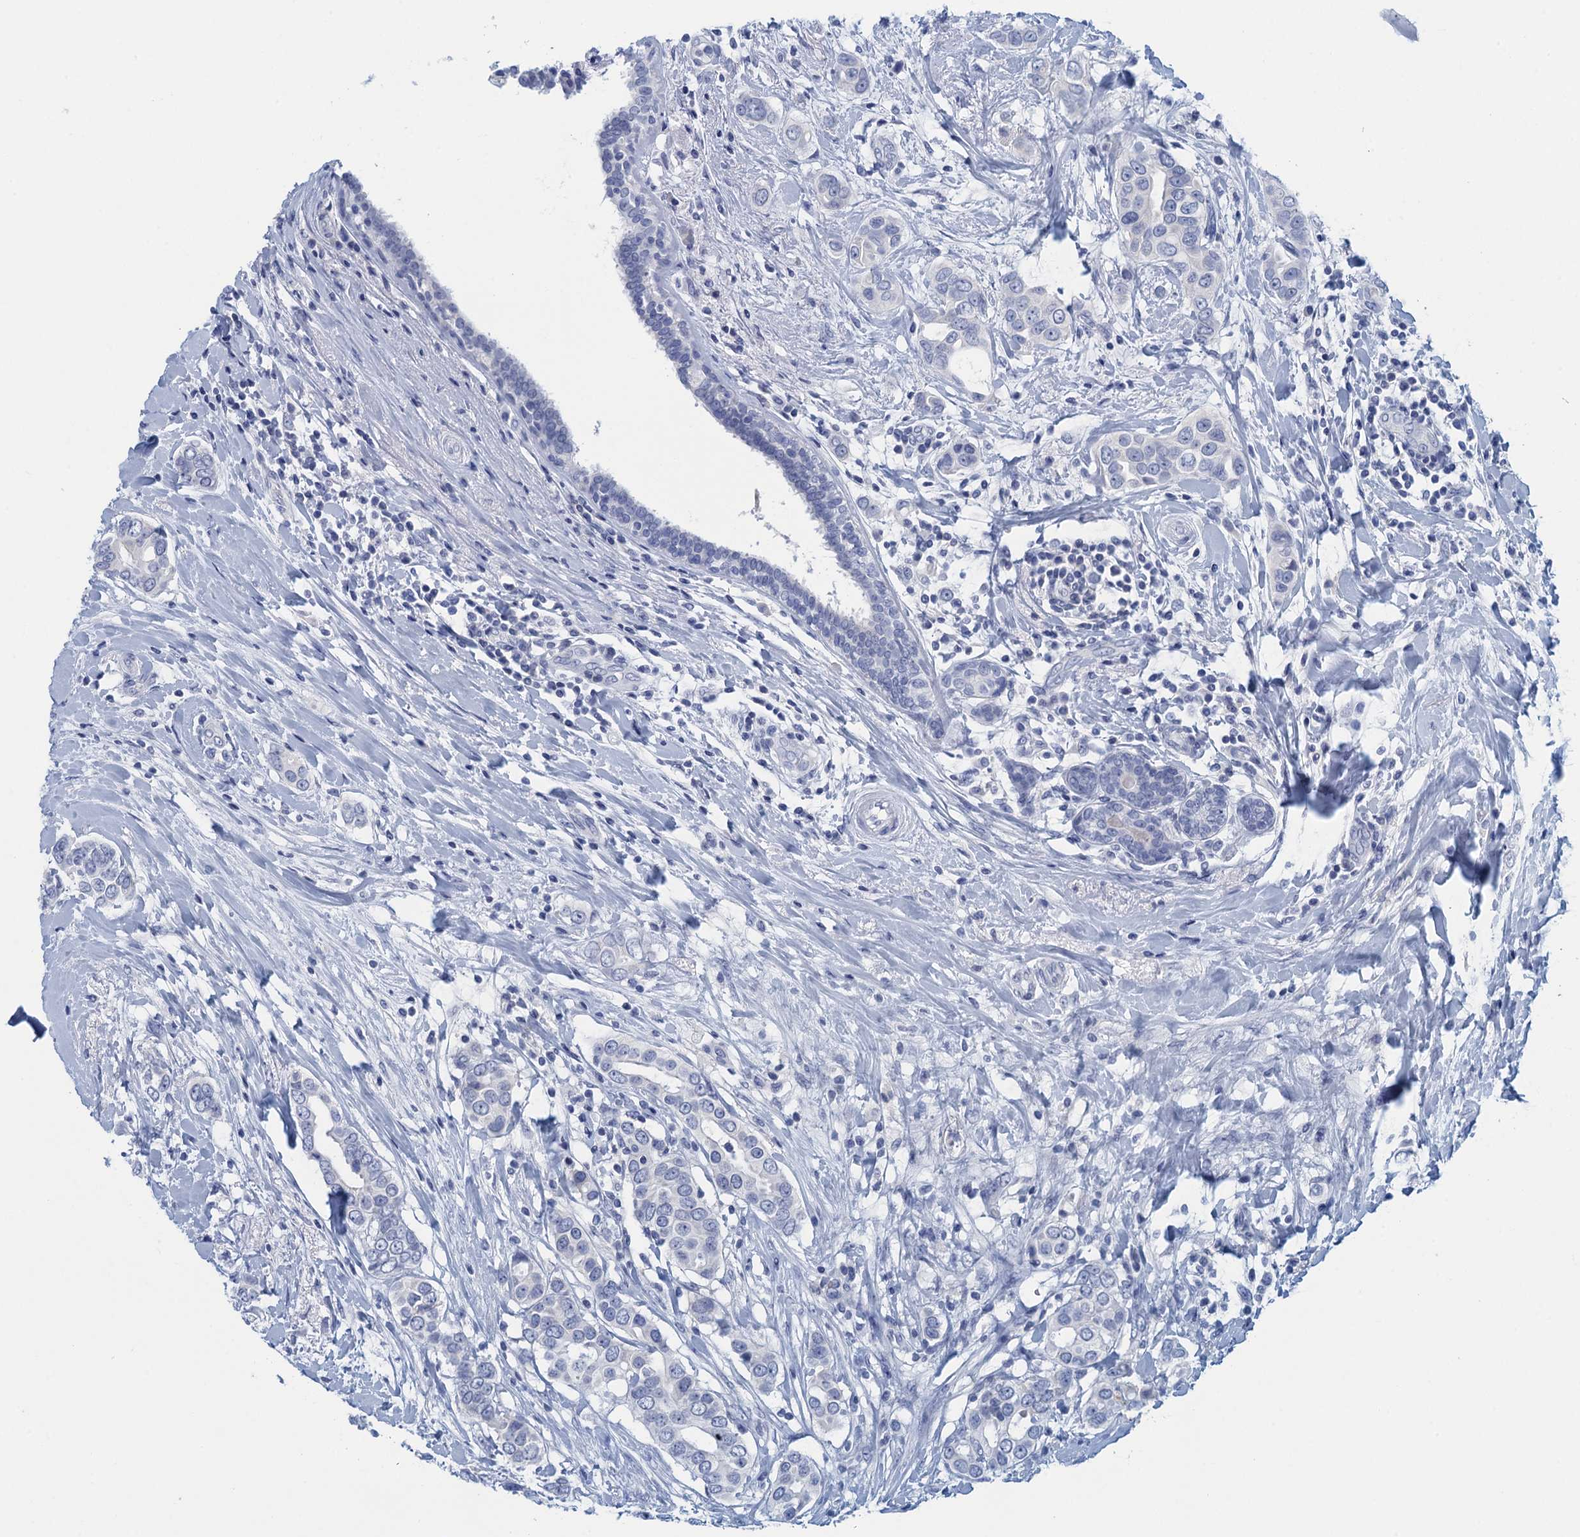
{"staining": {"intensity": "negative", "quantity": "none", "location": "none"}, "tissue": "breast cancer", "cell_type": "Tumor cells", "image_type": "cancer", "snomed": [{"axis": "morphology", "description": "Lobular carcinoma"}, {"axis": "topography", "description": "Breast"}], "caption": "Human lobular carcinoma (breast) stained for a protein using immunohistochemistry shows no expression in tumor cells.", "gene": "CYP51A1", "patient": {"sex": "female", "age": 51}}